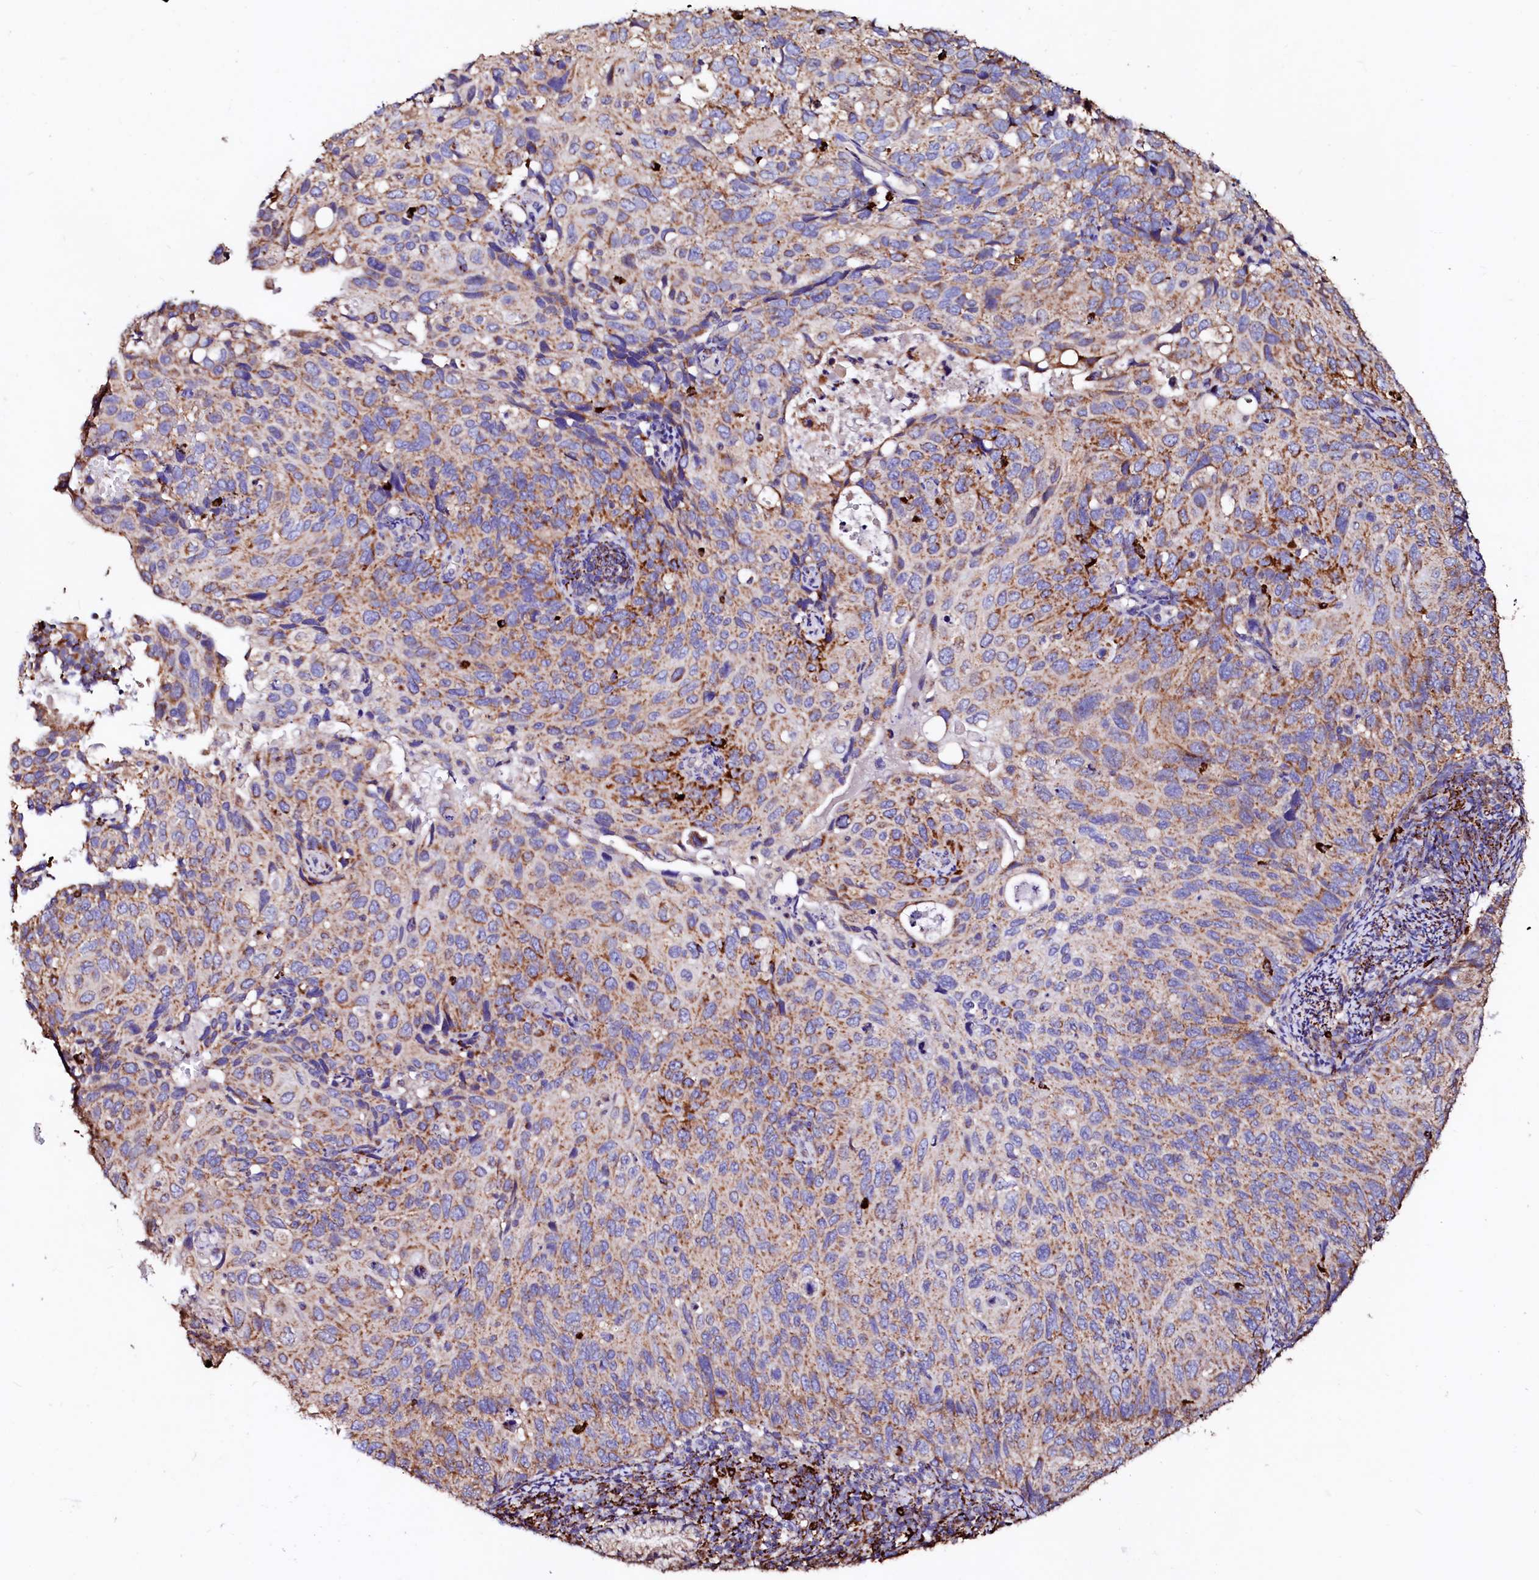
{"staining": {"intensity": "strong", "quantity": "25%-75%", "location": "cytoplasmic/membranous"}, "tissue": "cervical cancer", "cell_type": "Tumor cells", "image_type": "cancer", "snomed": [{"axis": "morphology", "description": "Squamous cell carcinoma, NOS"}, {"axis": "topography", "description": "Cervix"}], "caption": "Squamous cell carcinoma (cervical) stained with a brown dye exhibits strong cytoplasmic/membranous positive expression in approximately 25%-75% of tumor cells.", "gene": "MAOB", "patient": {"sex": "female", "age": 70}}